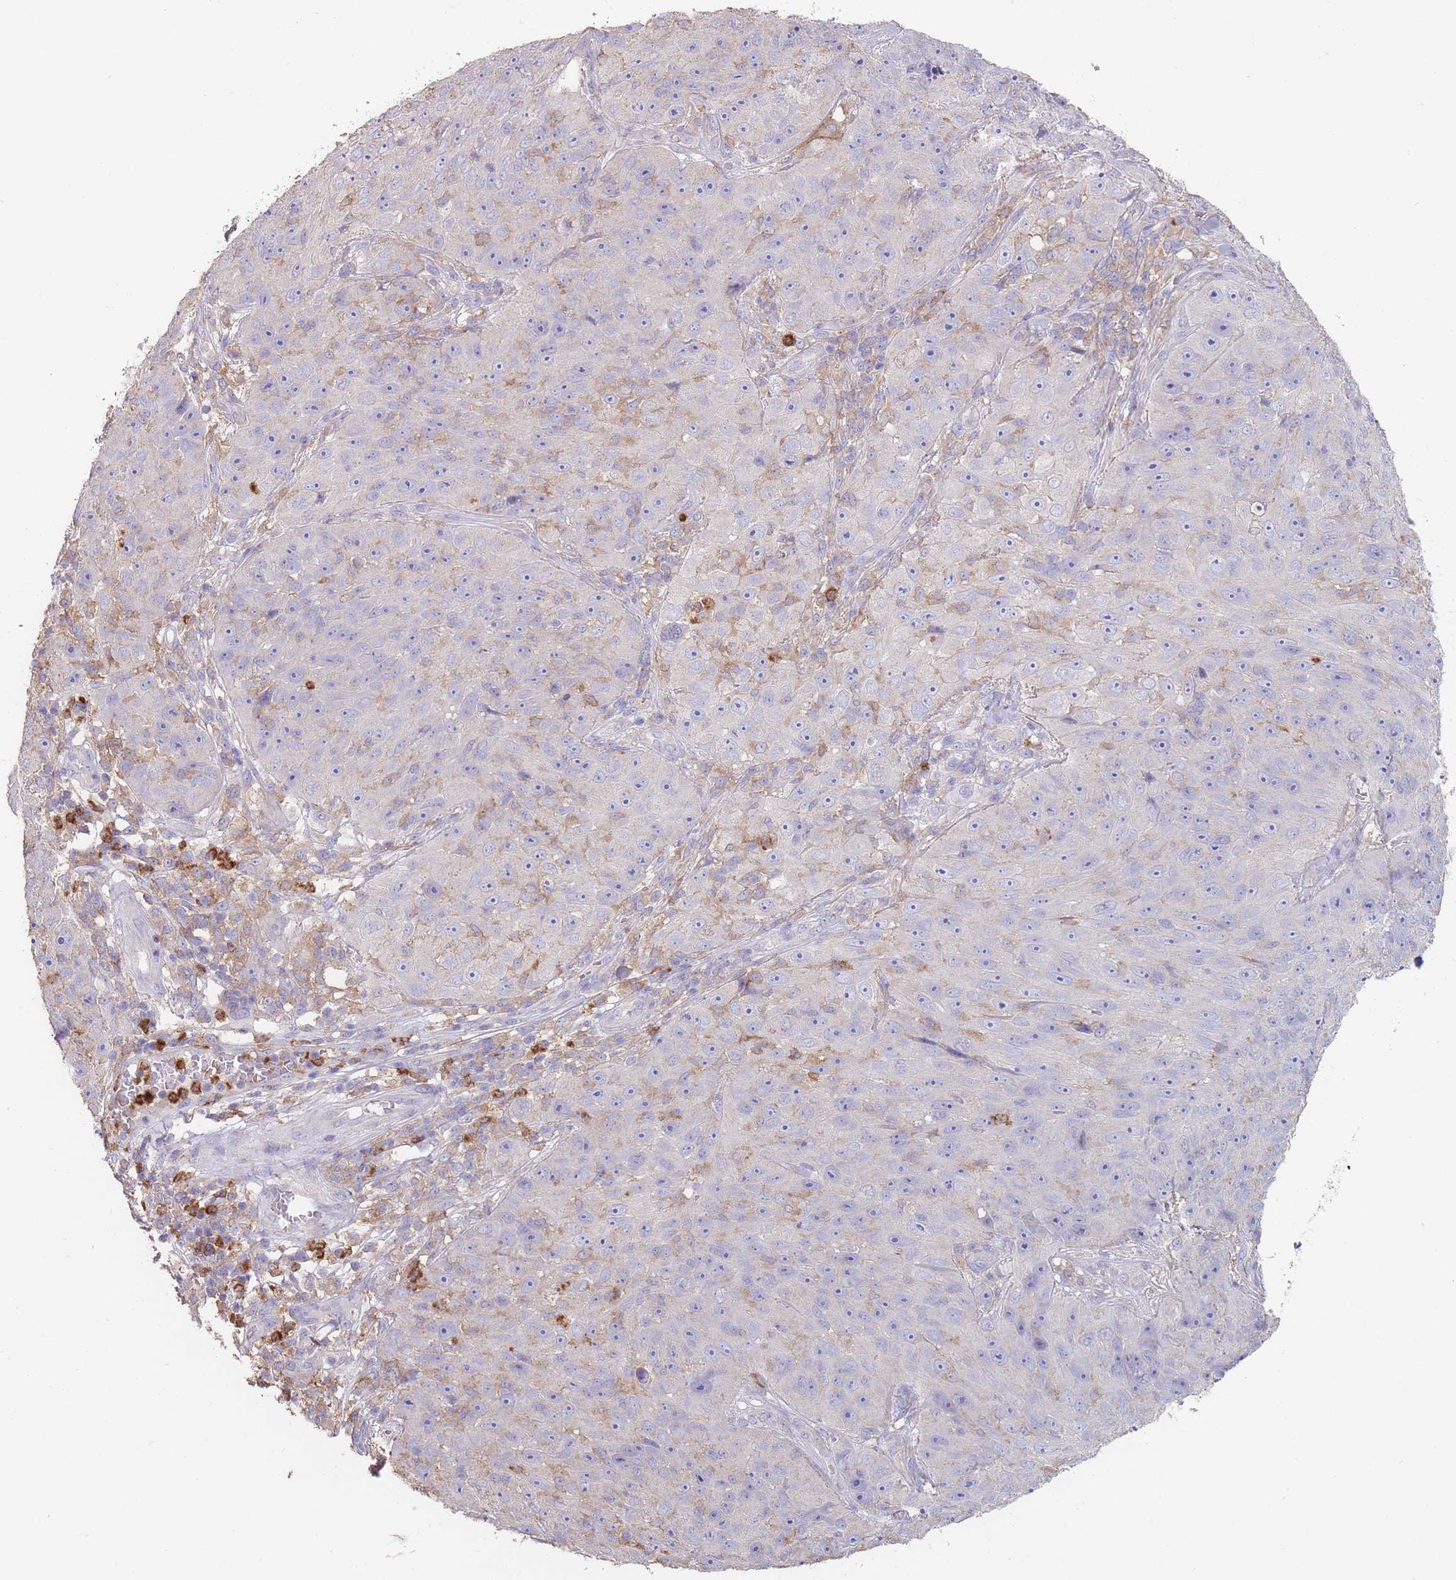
{"staining": {"intensity": "negative", "quantity": "none", "location": "none"}, "tissue": "skin cancer", "cell_type": "Tumor cells", "image_type": "cancer", "snomed": [{"axis": "morphology", "description": "Squamous cell carcinoma, NOS"}, {"axis": "topography", "description": "Skin"}], "caption": "Immunohistochemistry histopathology image of skin cancer (squamous cell carcinoma) stained for a protein (brown), which displays no positivity in tumor cells.", "gene": "CLEC12A", "patient": {"sex": "female", "age": 87}}